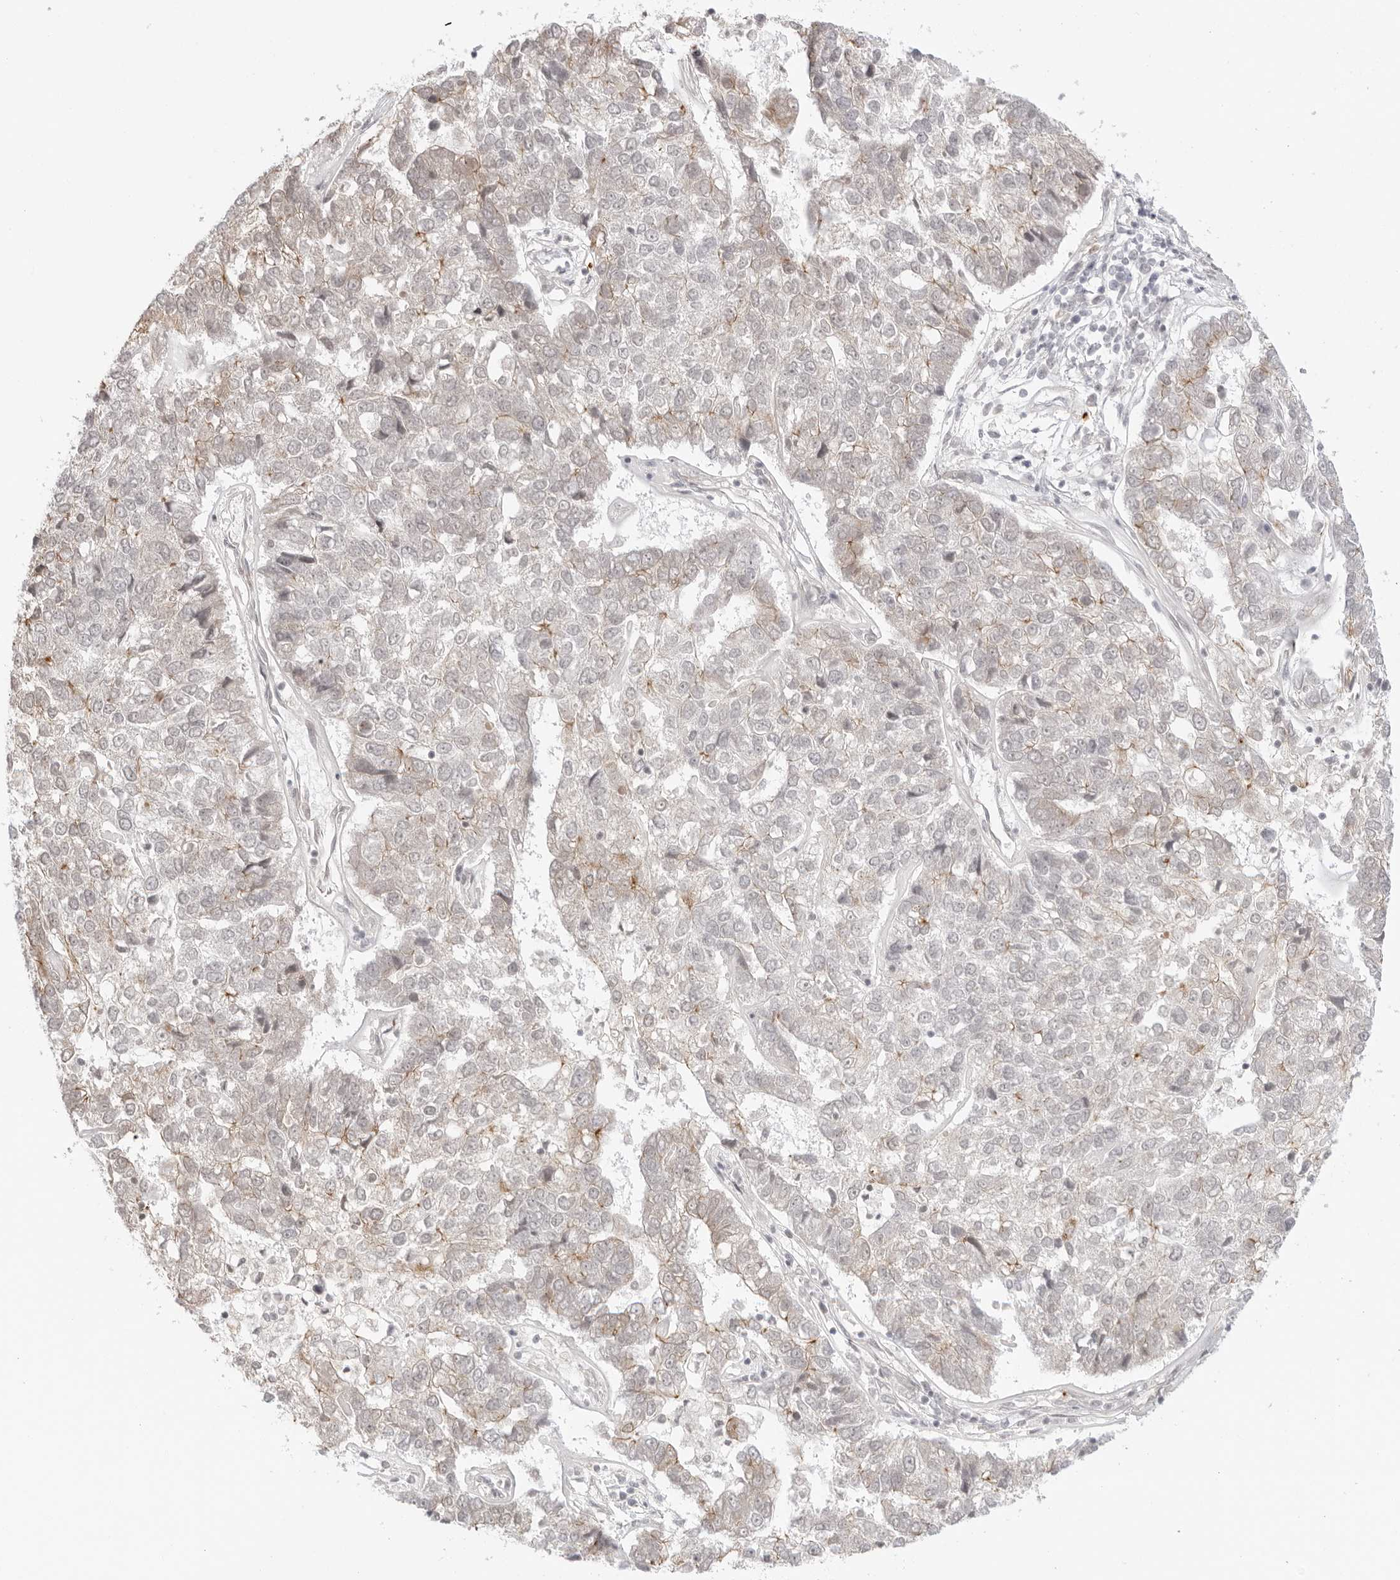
{"staining": {"intensity": "weak", "quantity": "<25%", "location": "cytoplasmic/membranous"}, "tissue": "pancreatic cancer", "cell_type": "Tumor cells", "image_type": "cancer", "snomed": [{"axis": "morphology", "description": "Adenocarcinoma, NOS"}, {"axis": "topography", "description": "Pancreas"}], "caption": "Human adenocarcinoma (pancreatic) stained for a protein using IHC reveals no expression in tumor cells.", "gene": "TRAPPC3", "patient": {"sex": "female", "age": 61}}